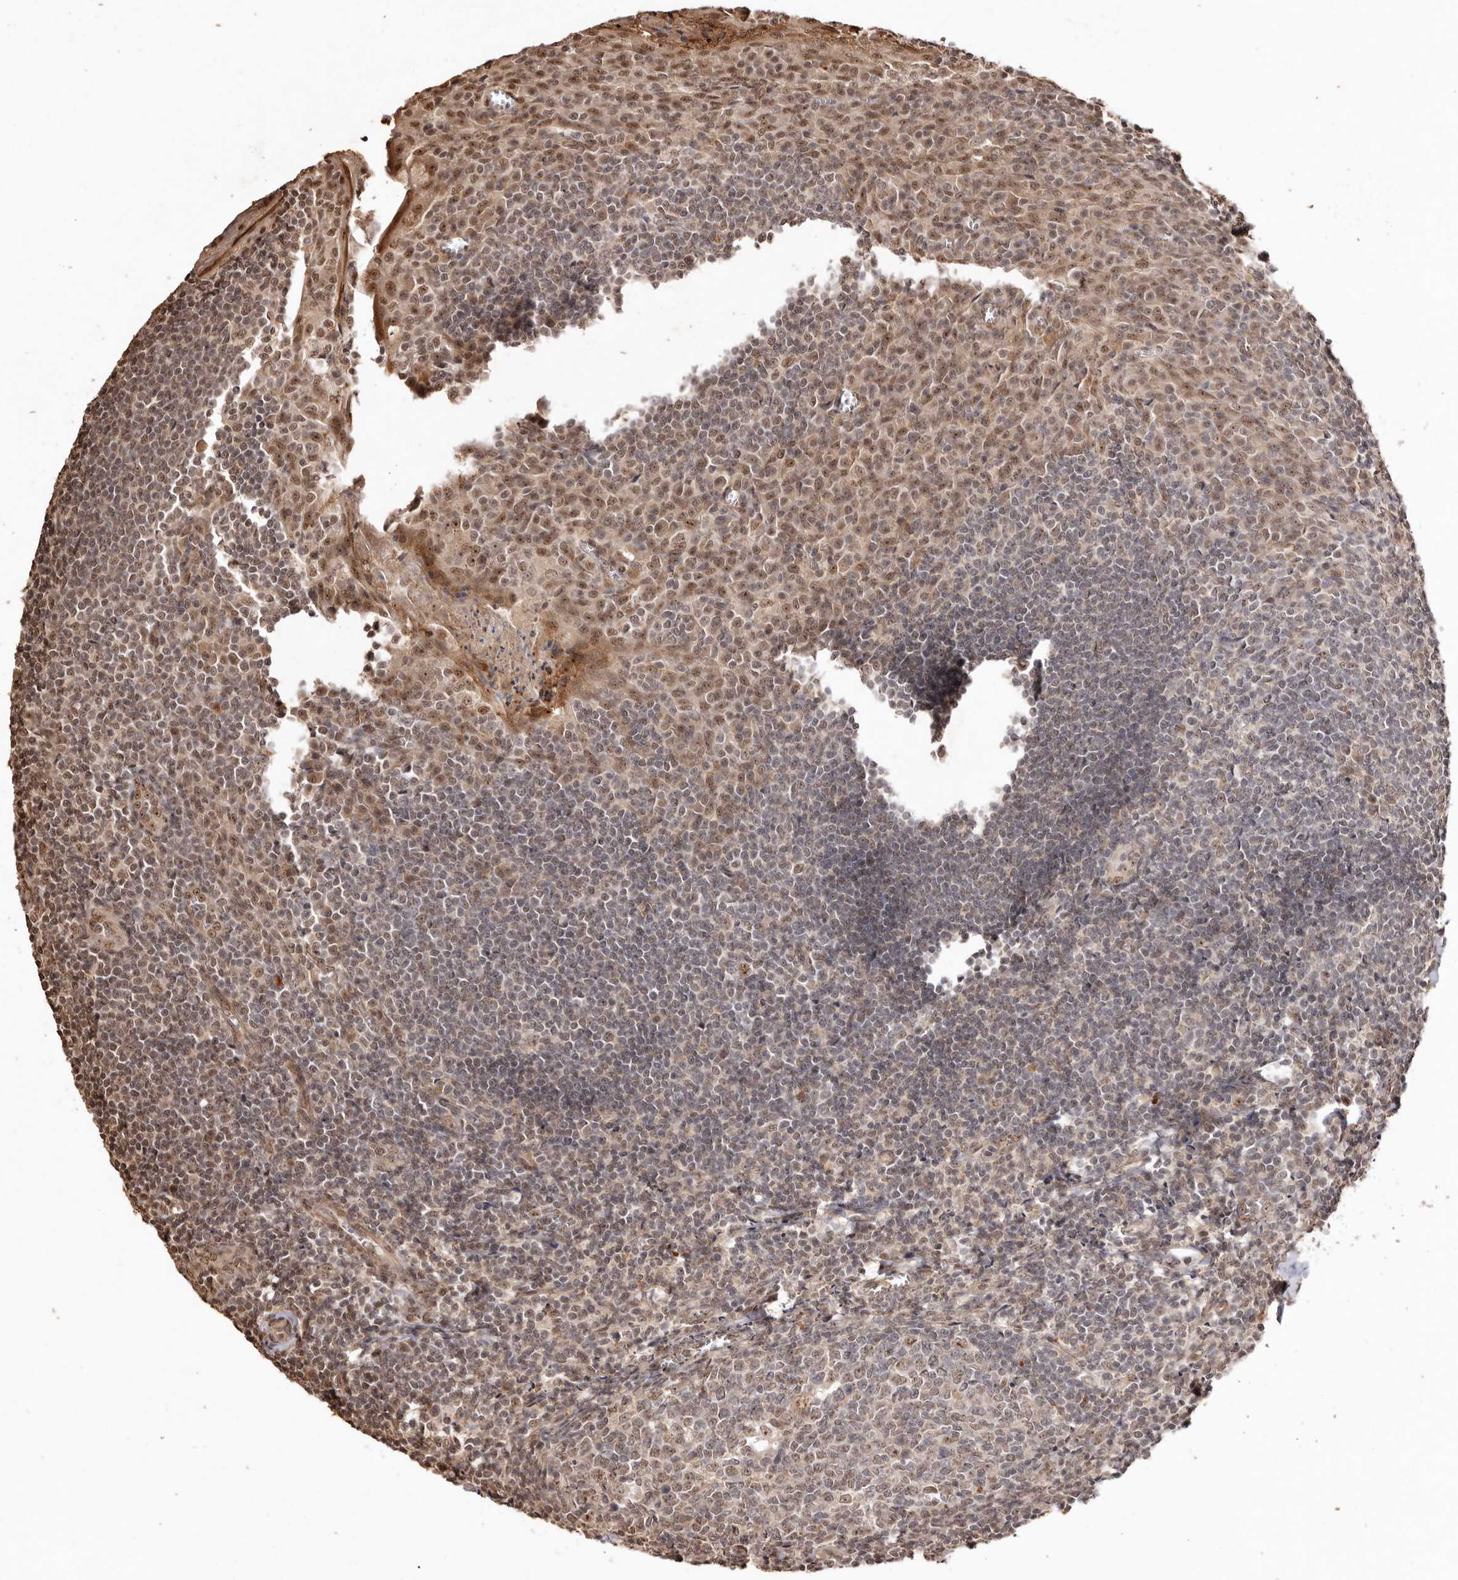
{"staining": {"intensity": "weak", "quantity": "<25%", "location": "nuclear"}, "tissue": "tonsil", "cell_type": "Germinal center cells", "image_type": "normal", "snomed": [{"axis": "morphology", "description": "Normal tissue, NOS"}, {"axis": "topography", "description": "Tonsil"}], "caption": "IHC of benign tonsil shows no expression in germinal center cells. (DAB IHC with hematoxylin counter stain).", "gene": "NOTCH1", "patient": {"sex": "male", "age": 27}}